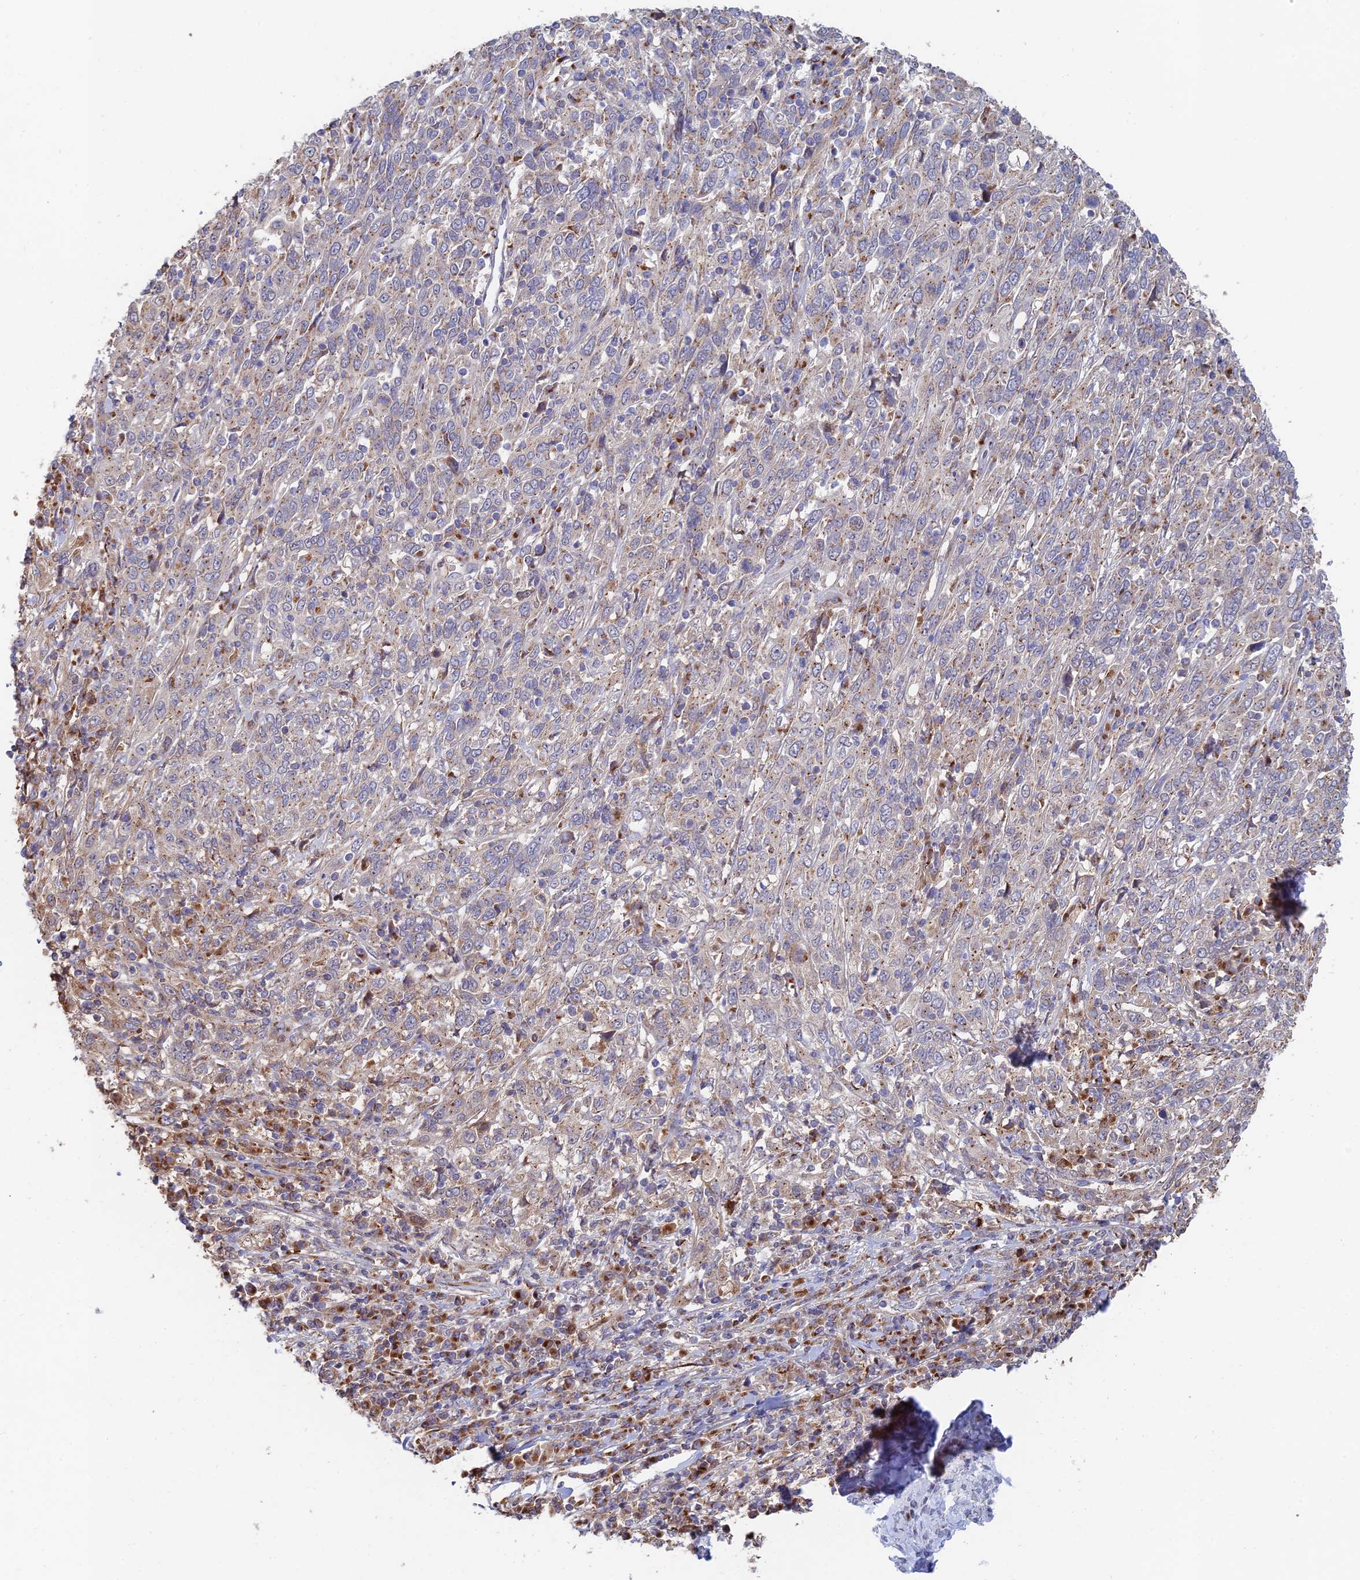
{"staining": {"intensity": "weak", "quantity": "<25%", "location": "cytoplasmic/membranous"}, "tissue": "cervical cancer", "cell_type": "Tumor cells", "image_type": "cancer", "snomed": [{"axis": "morphology", "description": "Squamous cell carcinoma, NOS"}, {"axis": "topography", "description": "Cervix"}], "caption": "Immunohistochemistry (IHC) histopathology image of neoplastic tissue: cervical cancer (squamous cell carcinoma) stained with DAB reveals no significant protein positivity in tumor cells. The staining was performed using DAB (3,3'-diaminobenzidine) to visualize the protein expression in brown, while the nuclei were stained in blue with hematoxylin (Magnification: 20x).", "gene": "HS2ST1", "patient": {"sex": "female", "age": 46}}